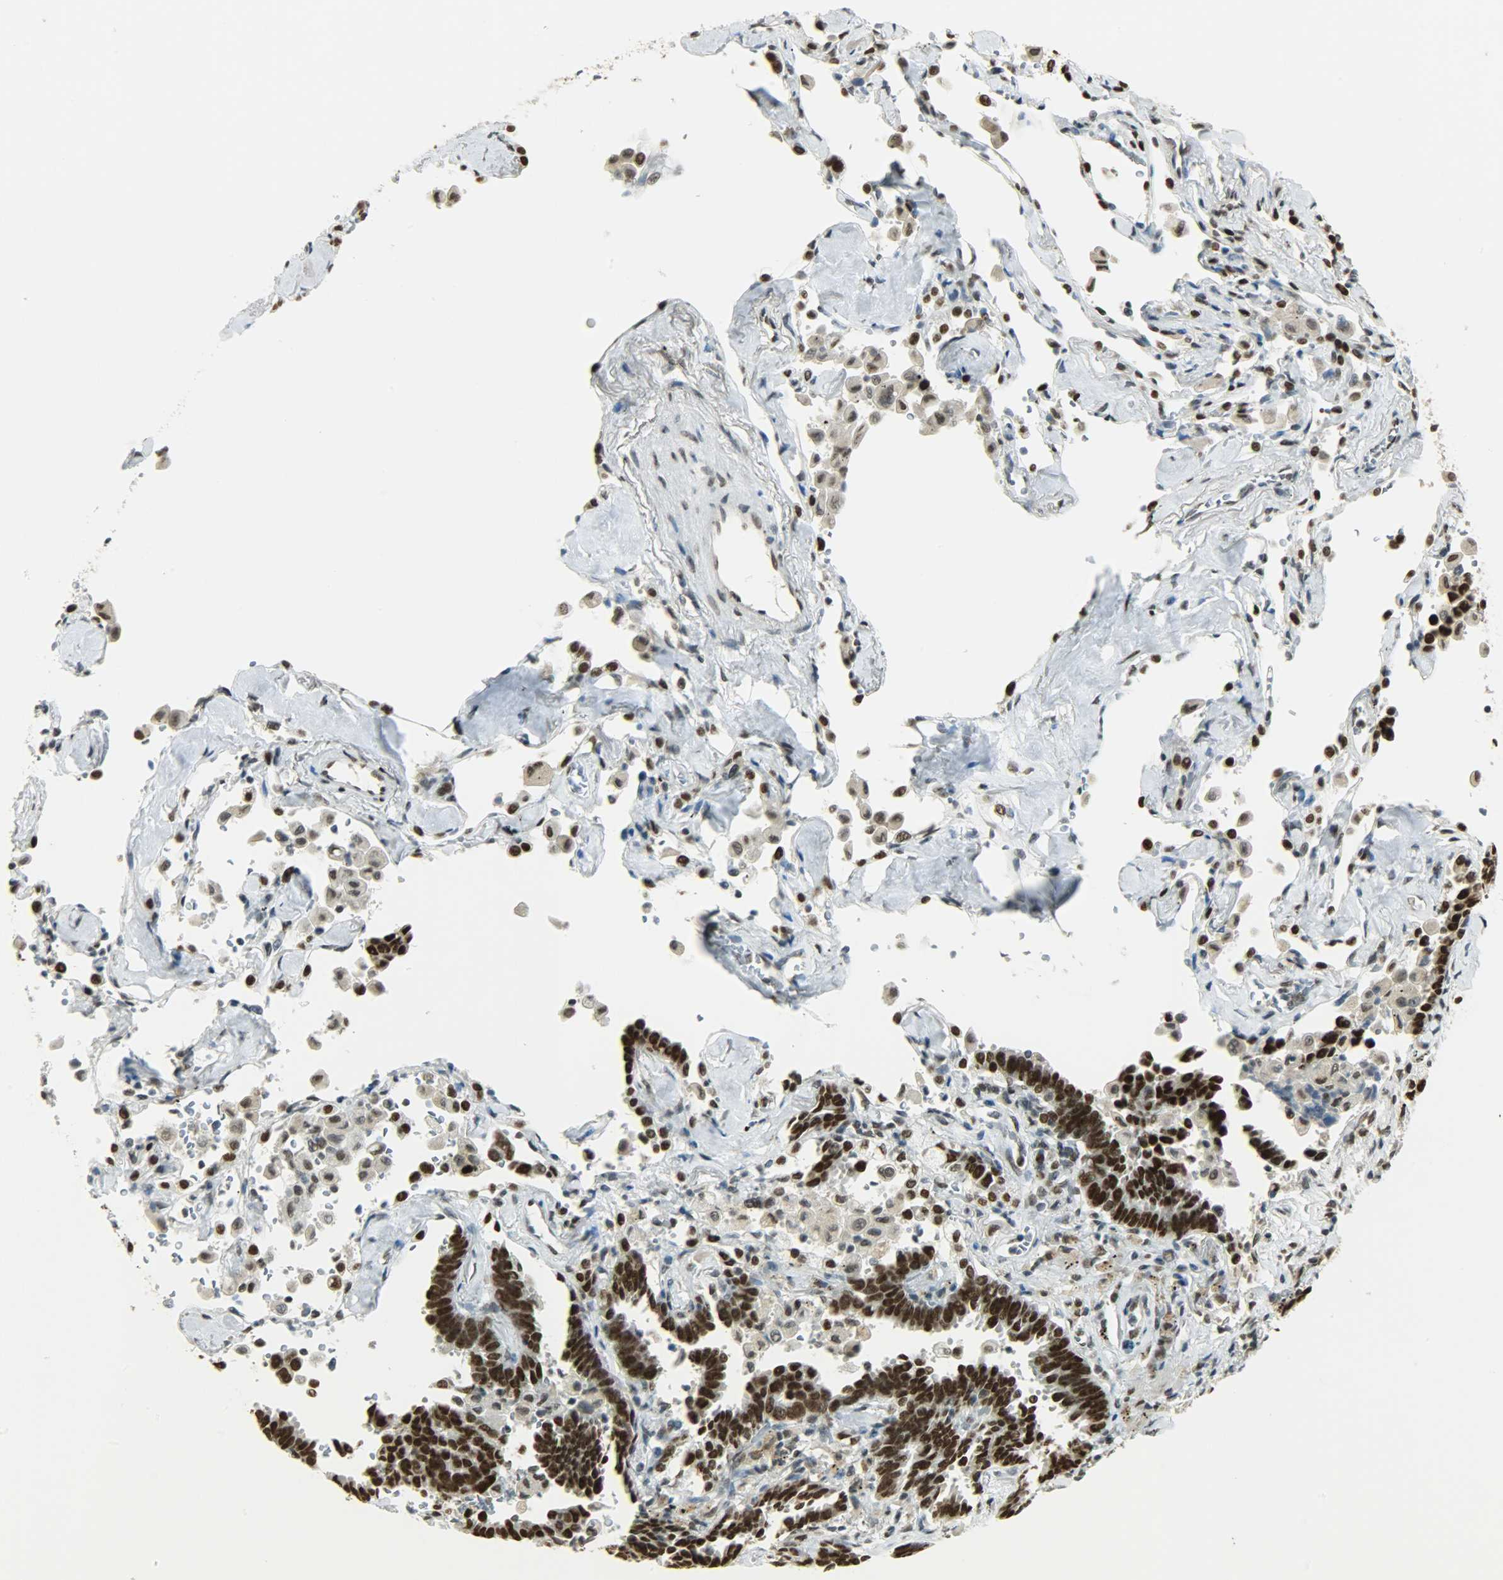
{"staining": {"intensity": "strong", "quantity": ">75%", "location": "nuclear"}, "tissue": "lung cancer", "cell_type": "Tumor cells", "image_type": "cancer", "snomed": [{"axis": "morphology", "description": "Adenocarcinoma, NOS"}, {"axis": "topography", "description": "Lung"}], "caption": "The photomicrograph exhibits immunohistochemical staining of adenocarcinoma (lung). There is strong nuclear staining is appreciated in about >75% of tumor cells. The staining was performed using DAB to visualize the protein expression in brown, while the nuclei were stained in blue with hematoxylin (Magnification: 20x).", "gene": "MYEF2", "patient": {"sex": "female", "age": 64}}